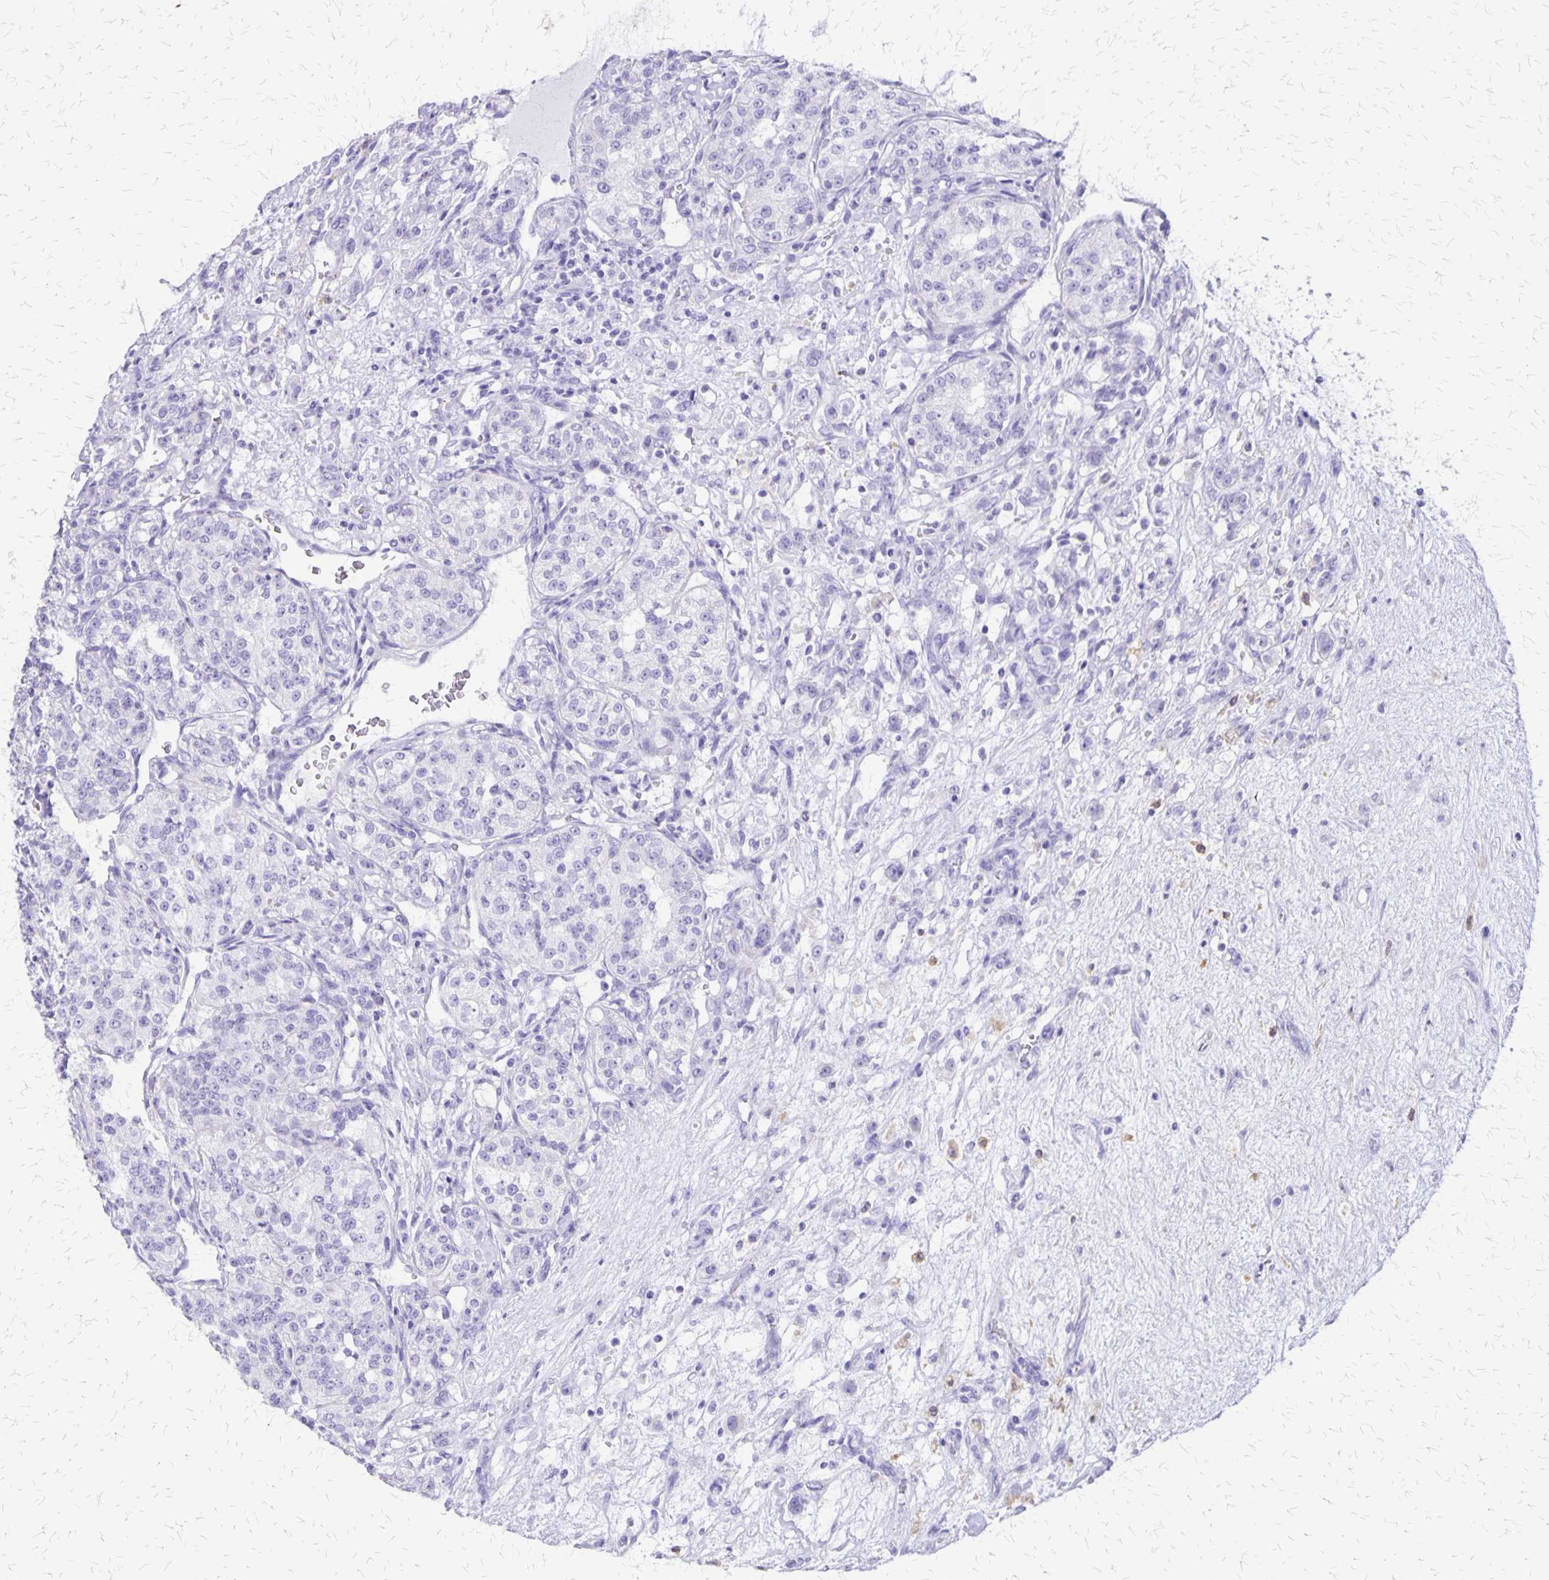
{"staining": {"intensity": "negative", "quantity": "none", "location": "none"}, "tissue": "renal cancer", "cell_type": "Tumor cells", "image_type": "cancer", "snomed": [{"axis": "morphology", "description": "Adenocarcinoma, NOS"}, {"axis": "topography", "description": "Kidney"}], "caption": "Tumor cells are negative for protein expression in human adenocarcinoma (renal). (DAB immunohistochemistry (IHC) visualized using brightfield microscopy, high magnification).", "gene": "SLC13A2", "patient": {"sex": "female", "age": 63}}